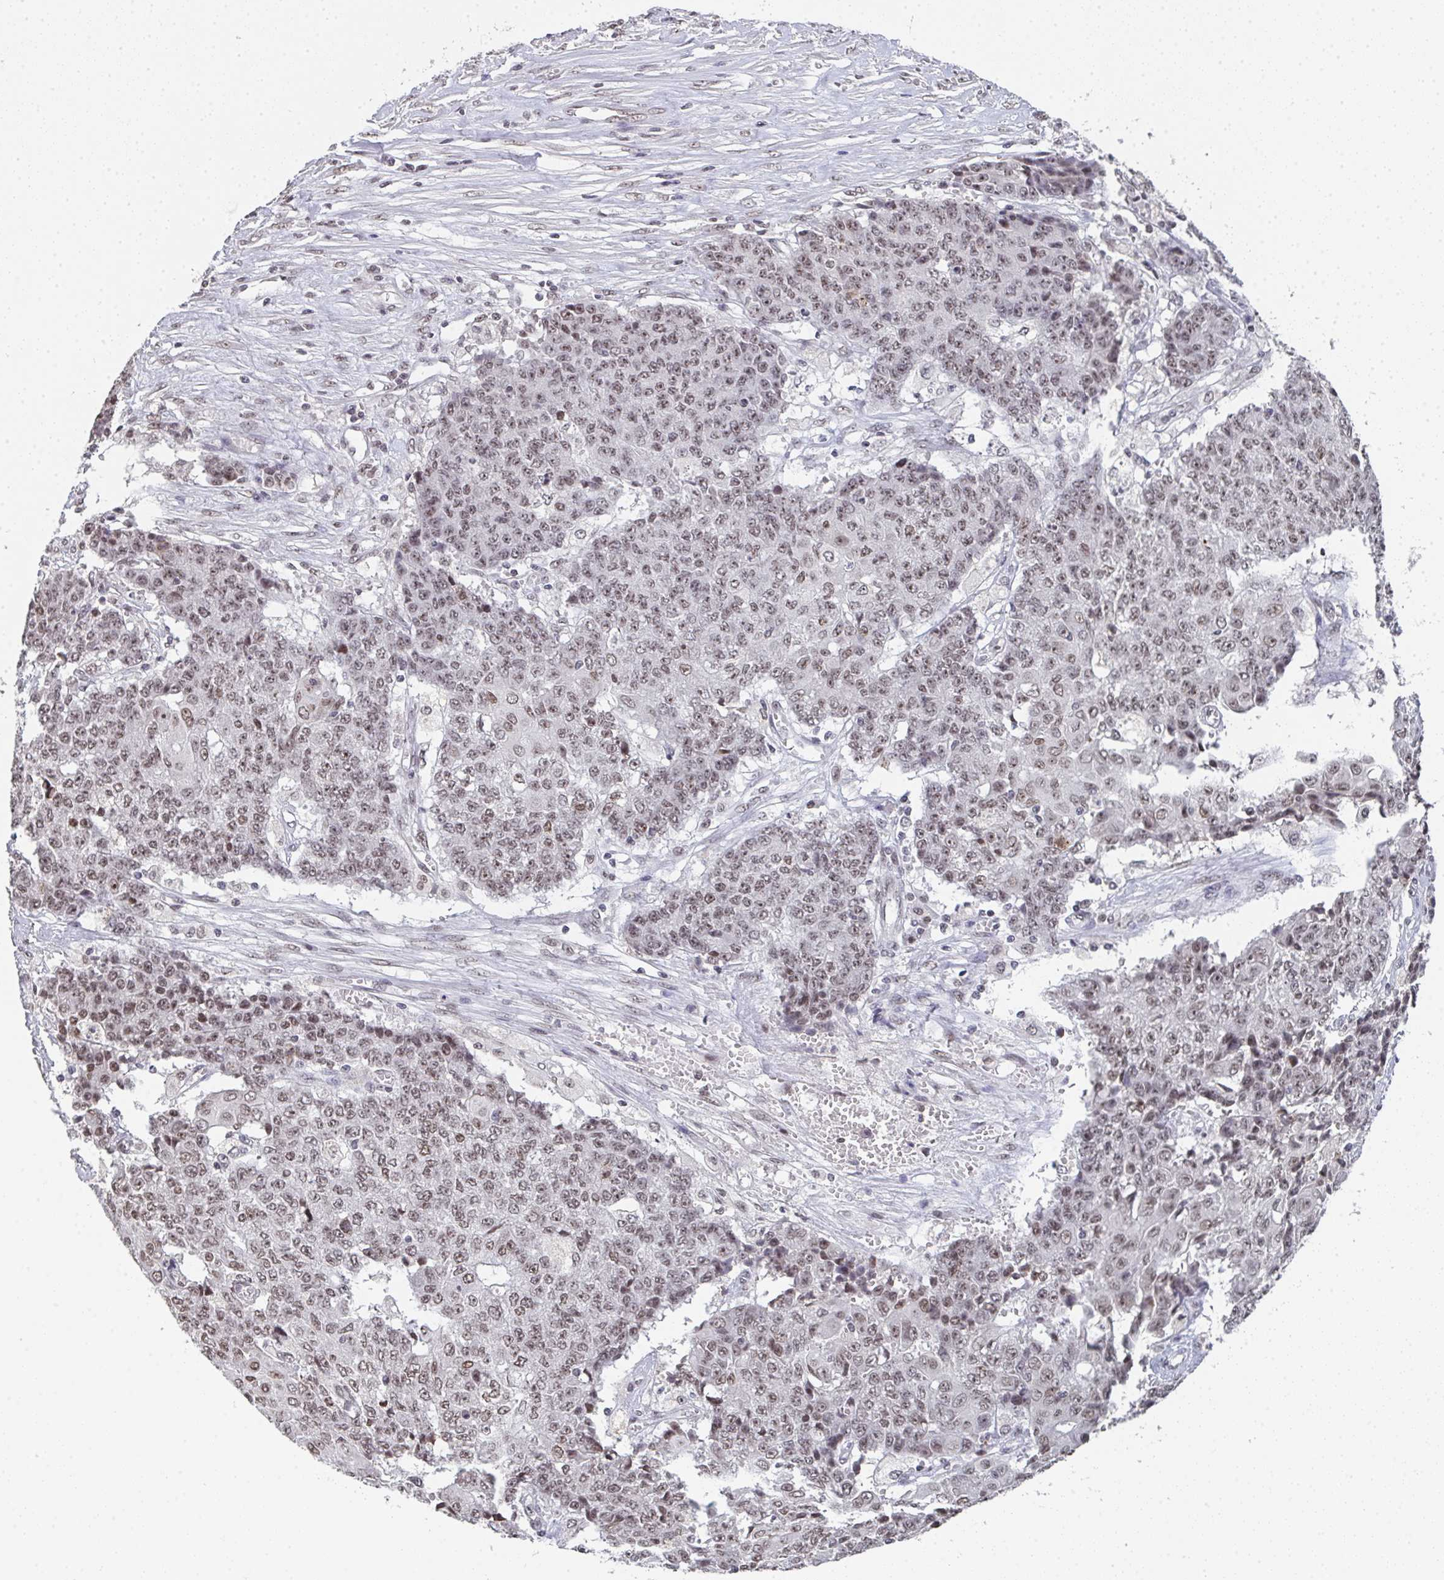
{"staining": {"intensity": "weak", "quantity": ">75%", "location": "nuclear"}, "tissue": "ovarian cancer", "cell_type": "Tumor cells", "image_type": "cancer", "snomed": [{"axis": "morphology", "description": "Carcinoma, endometroid"}, {"axis": "topography", "description": "Ovary"}], "caption": "About >75% of tumor cells in ovarian endometroid carcinoma demonstrate weak nuclear protein staining as visualized by brown immunohistochemical staining.", "gene": "DKC1", "patient": {"sex": "female", "age": 42}}